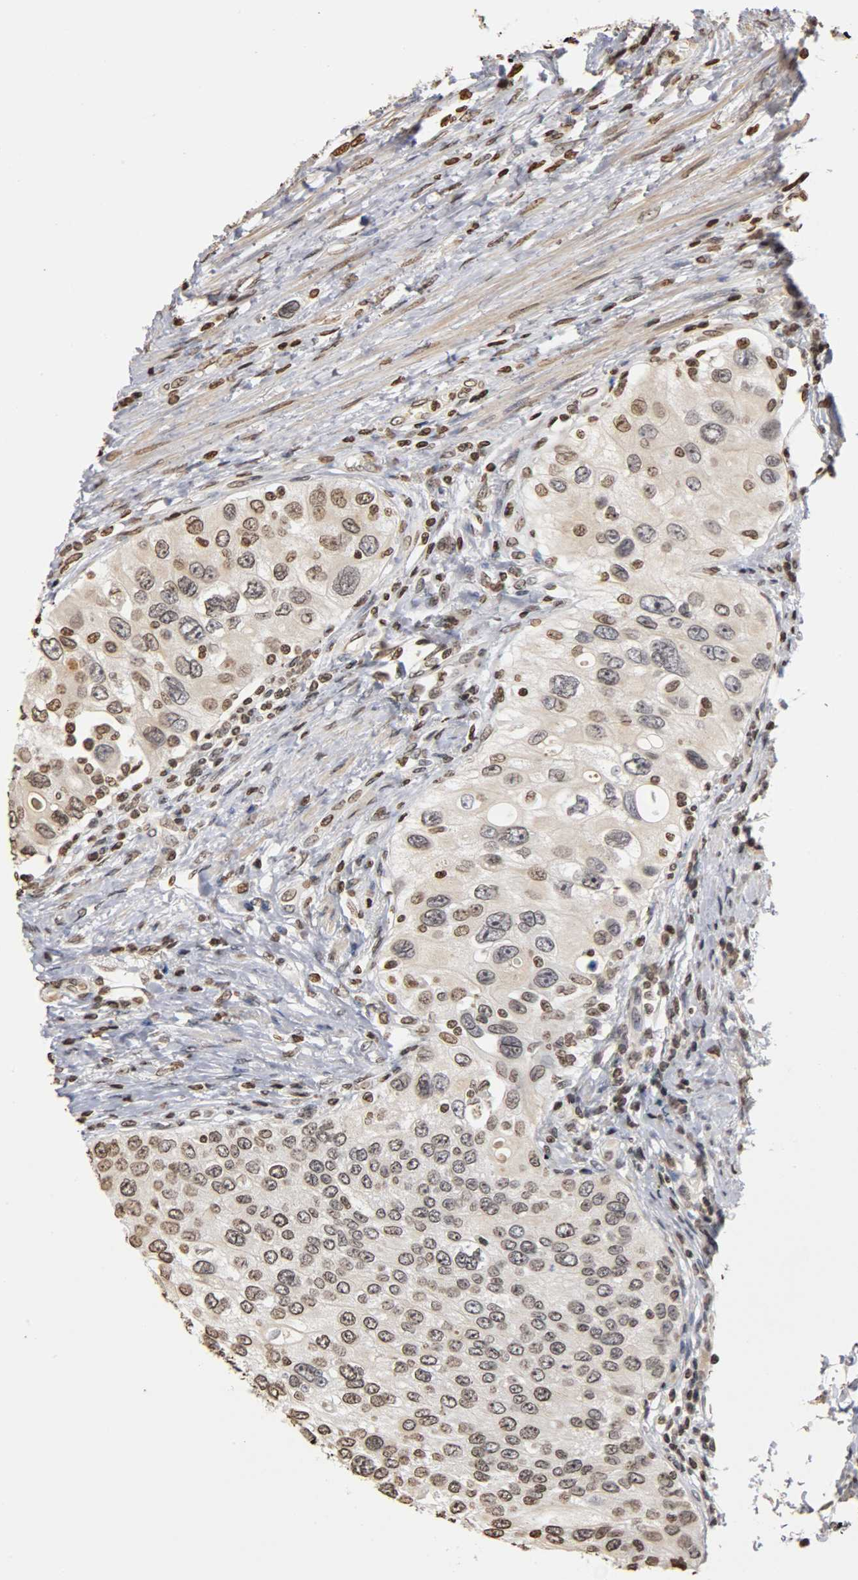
{"staining": {"intensity": "weak", "quantity": "25%-75%", "location": "nuclear"}, "tissue": "urothelial cancer", "cell_type": "Tumor cells", "image_type": "cancer", "snomed": [{"axis": "morphology", "description": "Urothelial carcinoma, High grade"}, {"axis": "topography", "description": "Urinary bladder"}], "caption": "Urothelial cancer stained for a protein demonstrates weak nuclear positivity in tumor cells.", "gene": "ERCC2", "patient": {"sex": "female", "age": 56}}